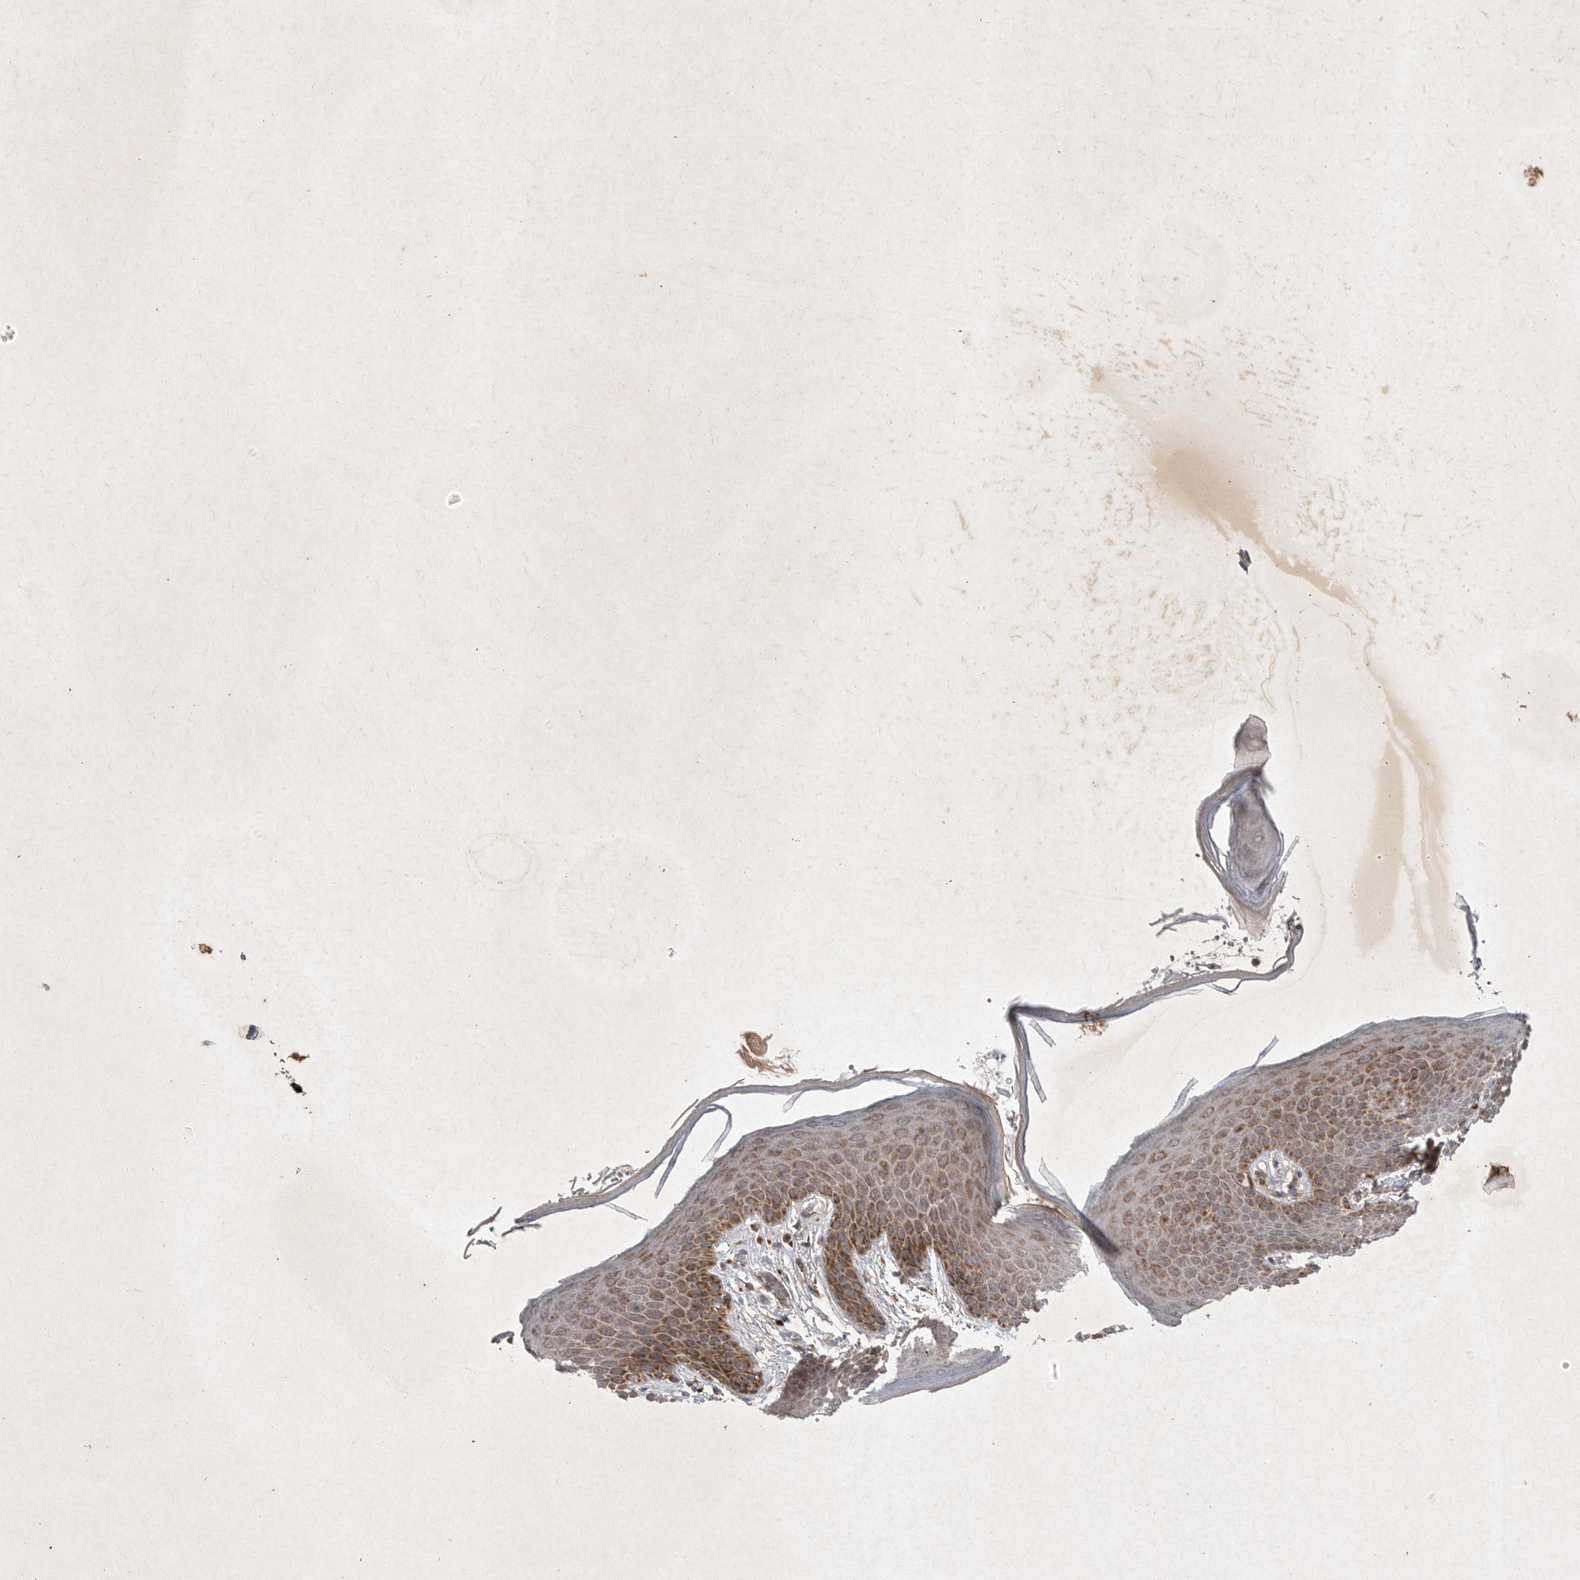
{"staining": {"intensity": "moderate", "quantity": ">75%", "location": "cytoplasmic/membranous"}, "tissue": "skin", "cell_type": "Epidermal cells", "image_type": "normal", "snomed": [{"axis": "morphology", "description": "Normal tissue, NOS"}, {"axis": "topography", "description": "Anal"}], "caption": "Moderate cytoplasmic/membranous positivity is seen in approximately >75% of epidermal cells in benign skin.", "gene": "DDR1", "patient": {"sex": "male", "age": 74}}